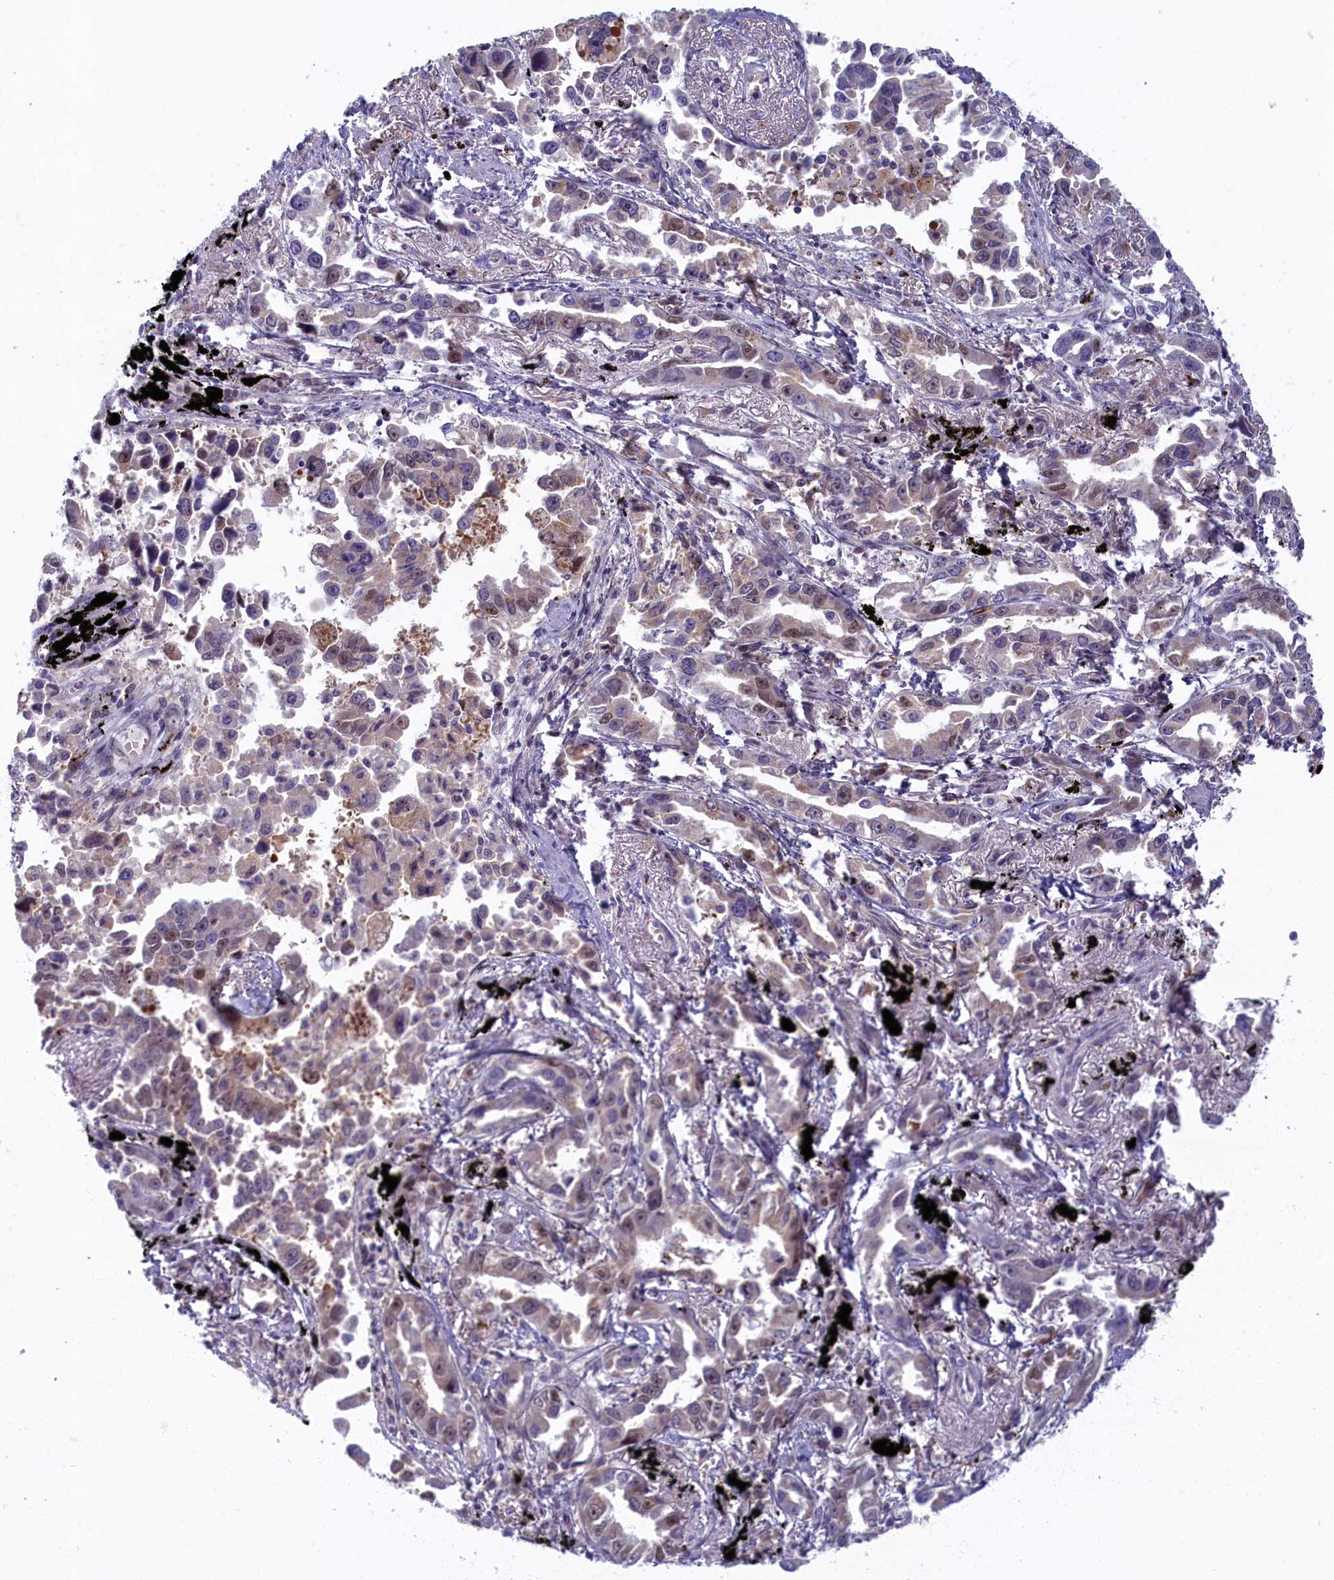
{"staining": {"intensity": "weak", "quantity": "<25%", "location": "nuclear"}, "tissue": "lung cancer", "cell_type": "Tumor cells", "image_type": "cancer", "snomed": [{"axis": "morphology", "description": "Adenocarcinoma, NOS"}, {"axis": "topography", "description": "Lung"}], "caption": "Protein analysis of lung adenocarcinoma exhibits no significant staining in tumor cells.", "gene": "FCSK", "patient": {"sex": "male", "age": 67}}